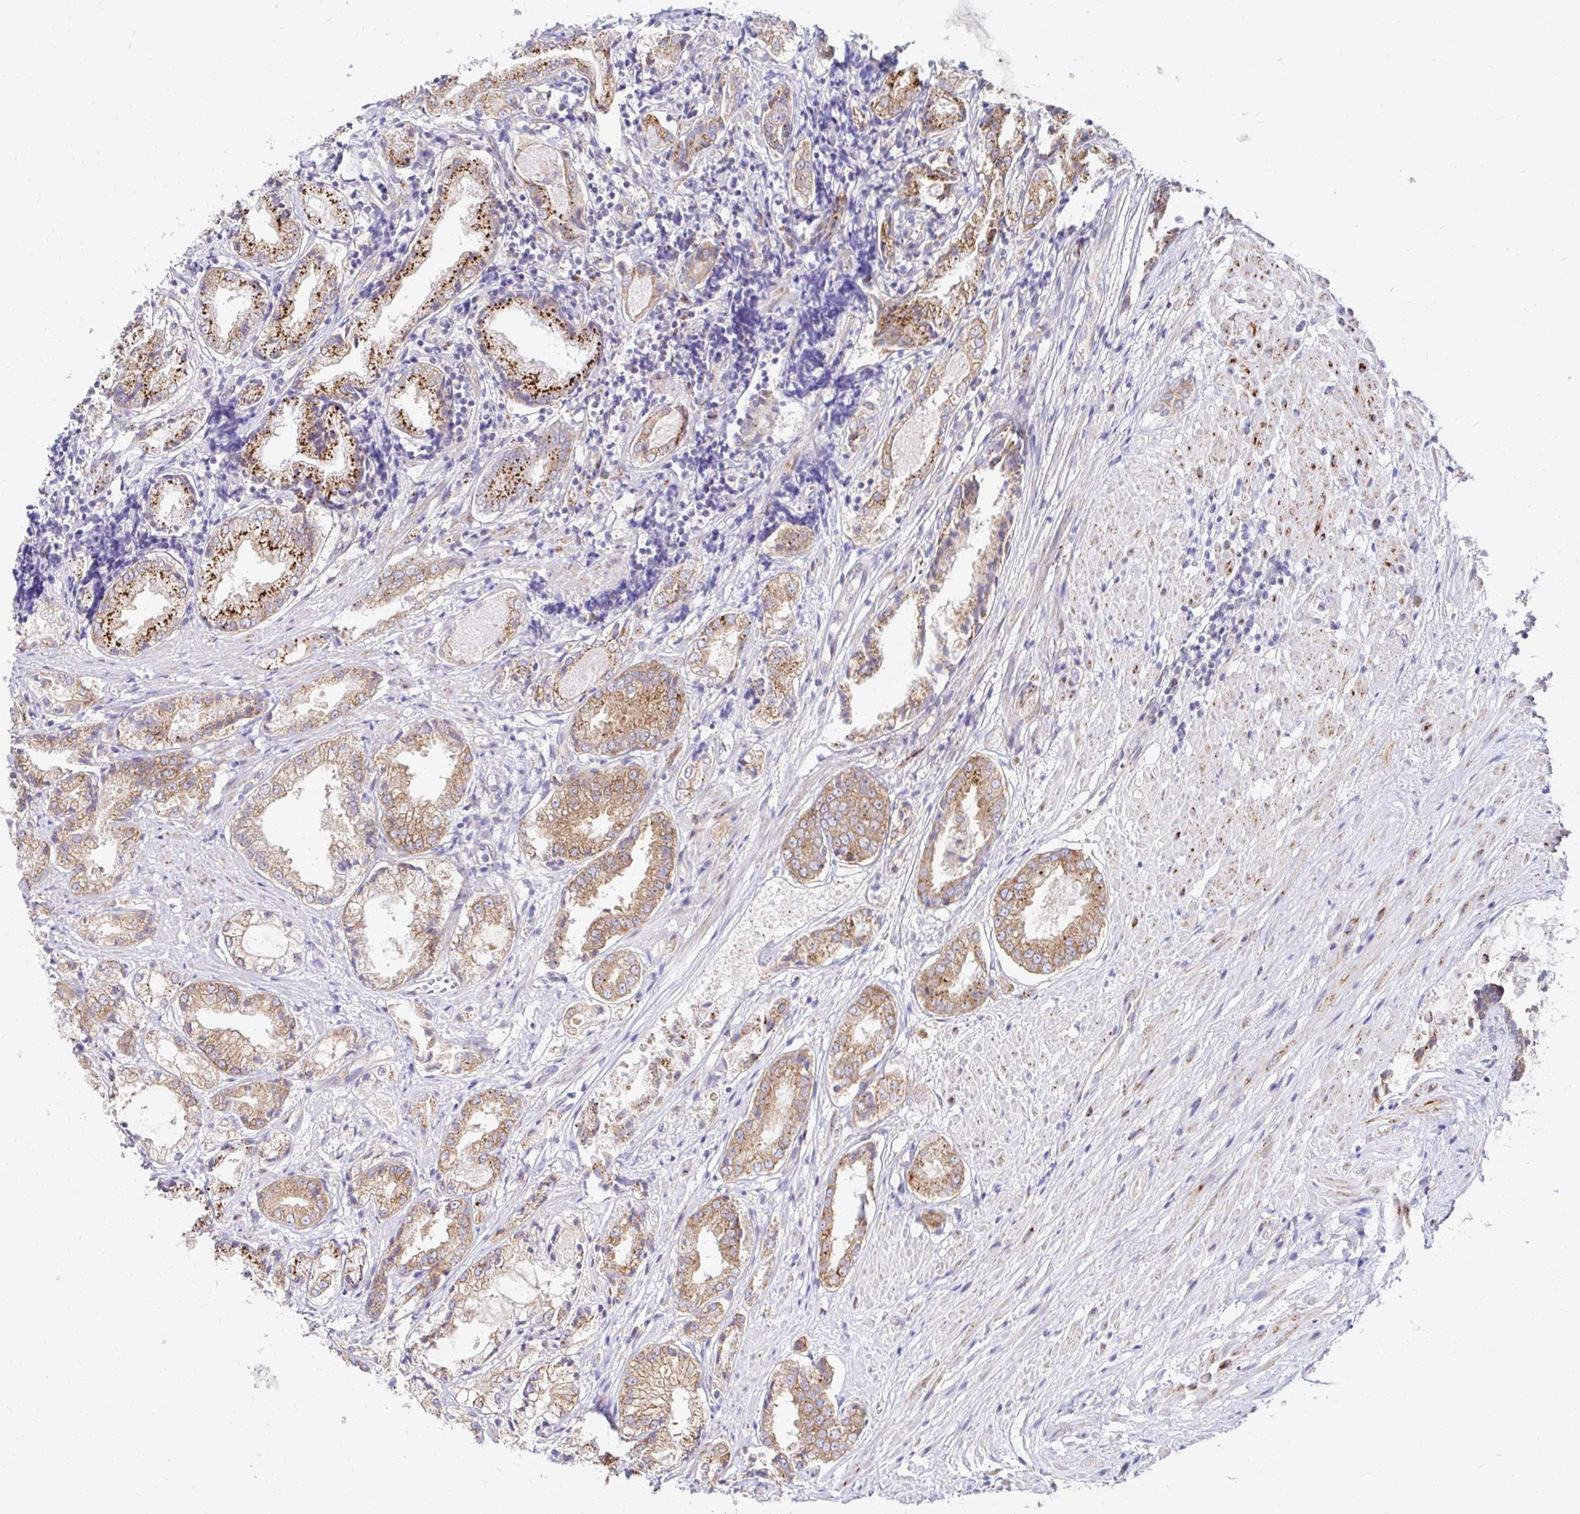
{"staining": {"intensity": "moderate", "quantity": "25%-75%", "location": "cytoplasmic/membranous"}, "tissue": "prostate cancer", "cell_type": "Tumor cells", "image_type": "cancer", "snomed": [{"axis": "morphology", "description": "Adenocarcinoma, High grade"}, {"axis": "topography", "description": "Prostate"}], "caption": "High-power microscopy captured an immunohistochemistry image of prostate high-grade adenocarcinoma, revealing moderate cytoplasmic/membranous positivity in about 25%-75% of tumor cells.", "gene": "IDUA", "patient": {"sex": "male", "age": 61}}